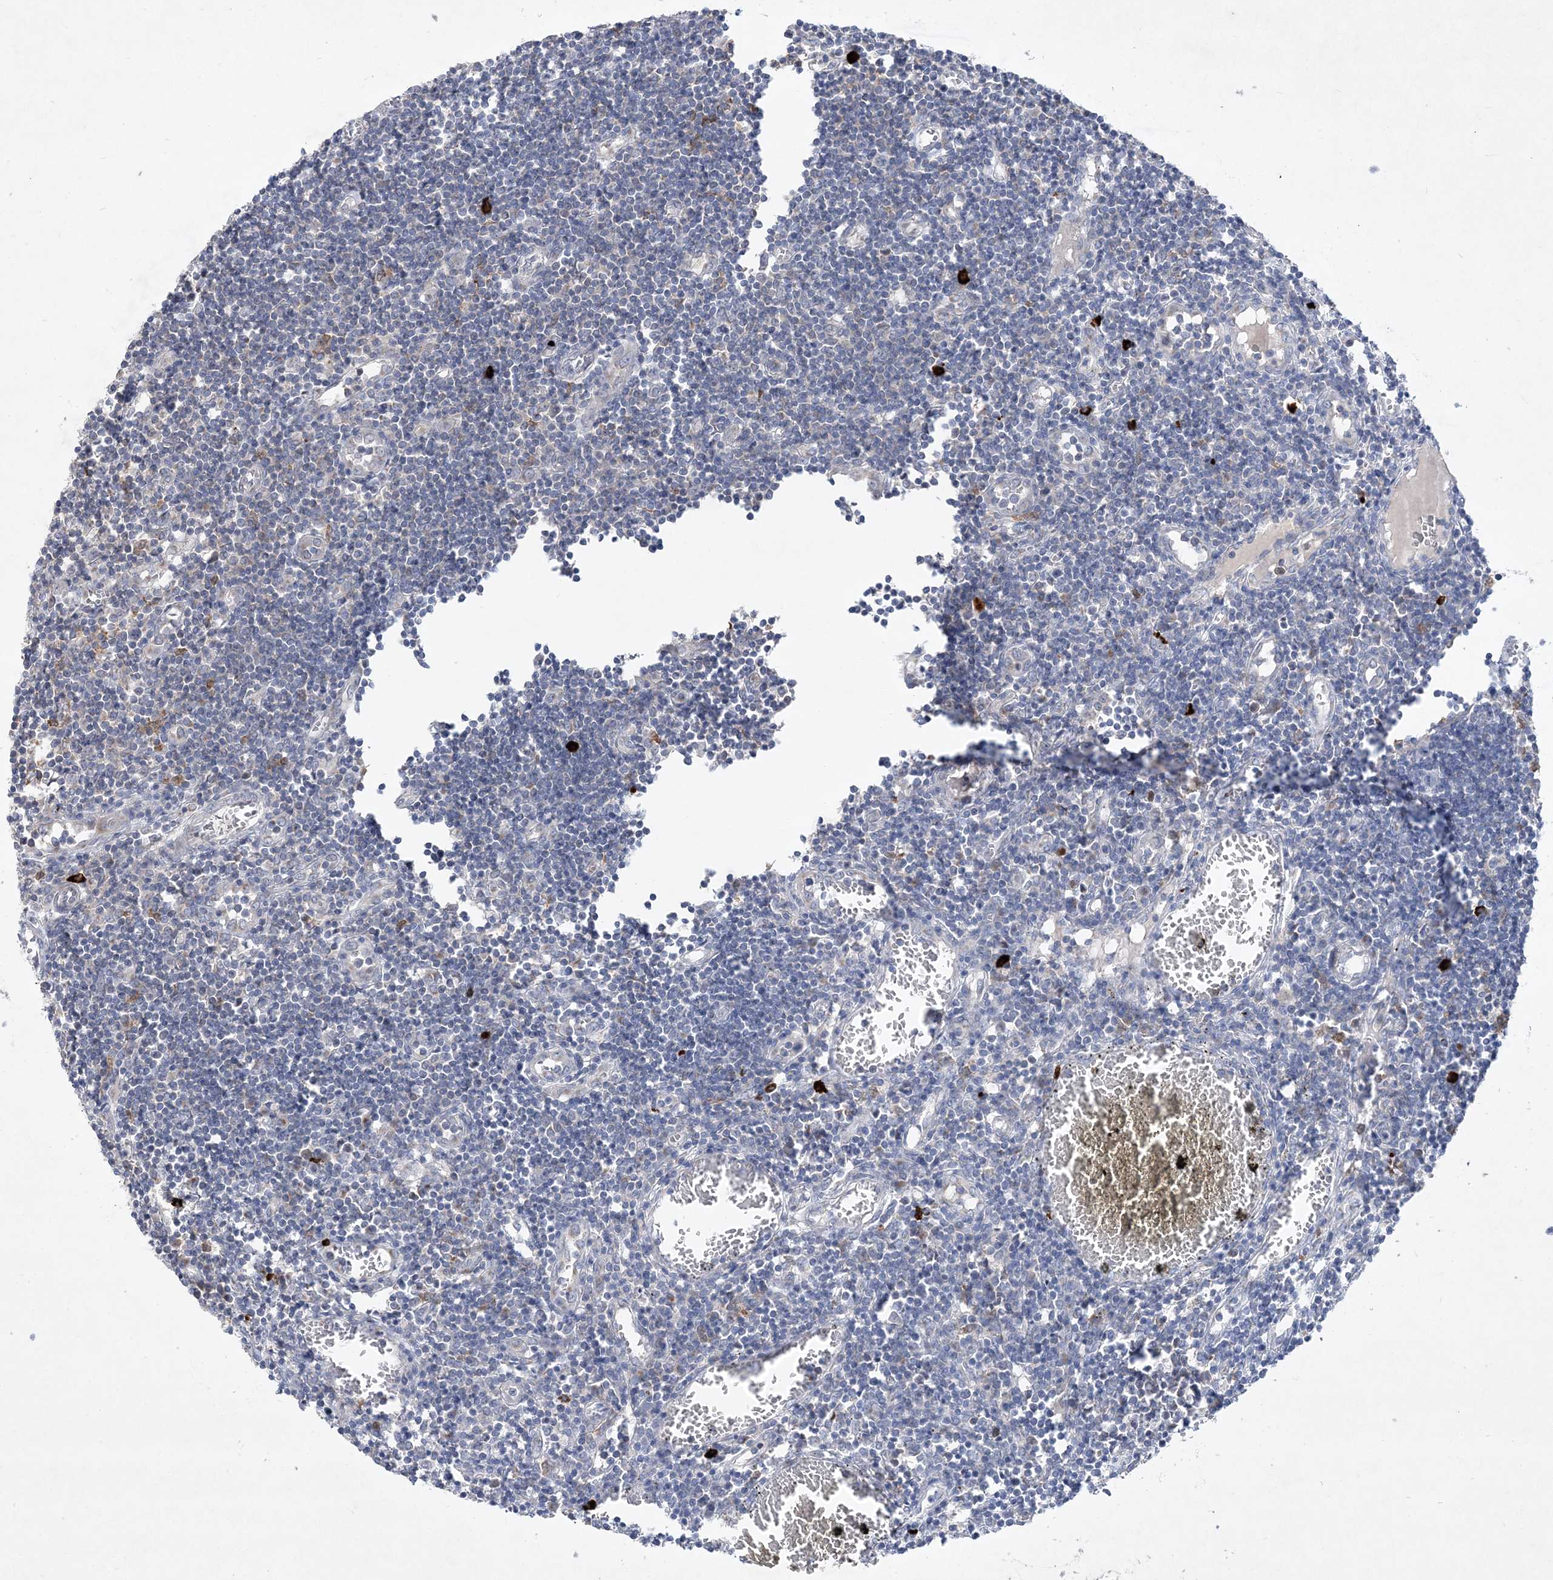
{"staining": {"intensity": "negative", "quantity": "none", "location": "none"}, "tissue": "lymph node", "cell_type": "Germinal center cells", "image_type": "normal", "snomed": [{"axis": "morphology", "description": "Normal tissue, NOS"}, {"axis": "morphology", "description": "Malignant melanoma, Metastatic site"}, {"axis": "topography", "description": "Lymph node"}], "caption": "This histopathology image is of benign lymph node stained with immunohistochemistry (IHC) to label a protein in brown with the nuclei are counter-stained blue. There is no positivity in germinal center cells. The staining is performed using DAB (3,3'-diaminobenzidine) brown chromogen with nuclei counter-stained in using hematoxylin.", "gene": "CLNK", "patient": {"sex": "male", "age": 41}}